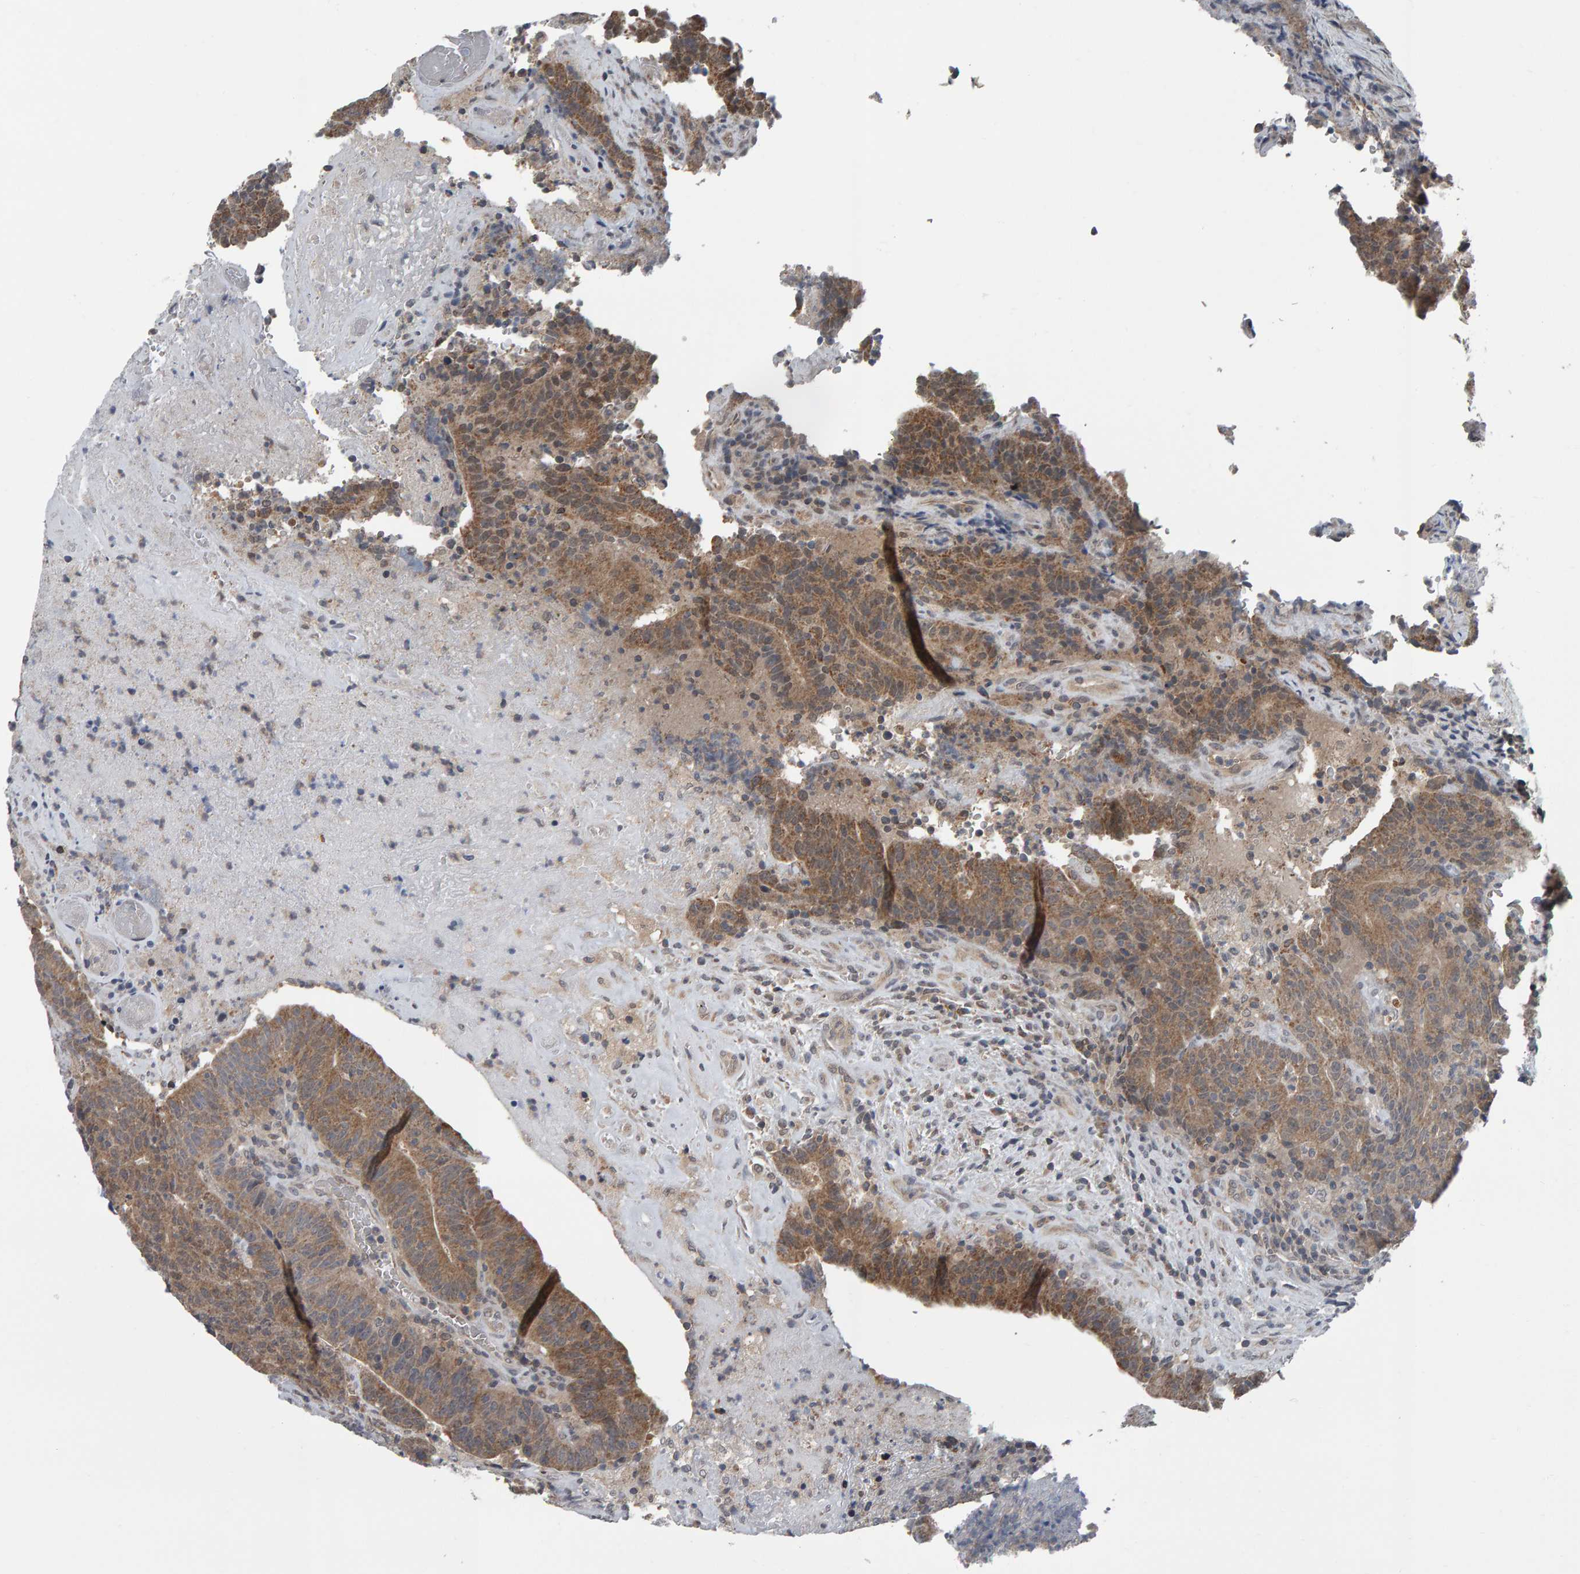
{"staining": {"intensity": "weak", "quantity": ">75%", "location": "cytoplasmic/membranous"}, "tissue": "colorectal cancer", "cell_type": "Tumor cells", "image_type": "cancer", "snomed": [{"axis": "morphology", "description": "Normal tissue, NOS"}, {"axis": "morphology", "description": "Adenocarcinoma, NOS"}, {"axis": "topography", "description": "Colon"}], "caption": "There is low levels of weak cytoplasmic/membranous staining in tumor cells of colorectal cancer, as demonstrated by immunohistochemical staining (brown color).", "gene": "COASY", "patient": {"sex": "female", "age": 75}}